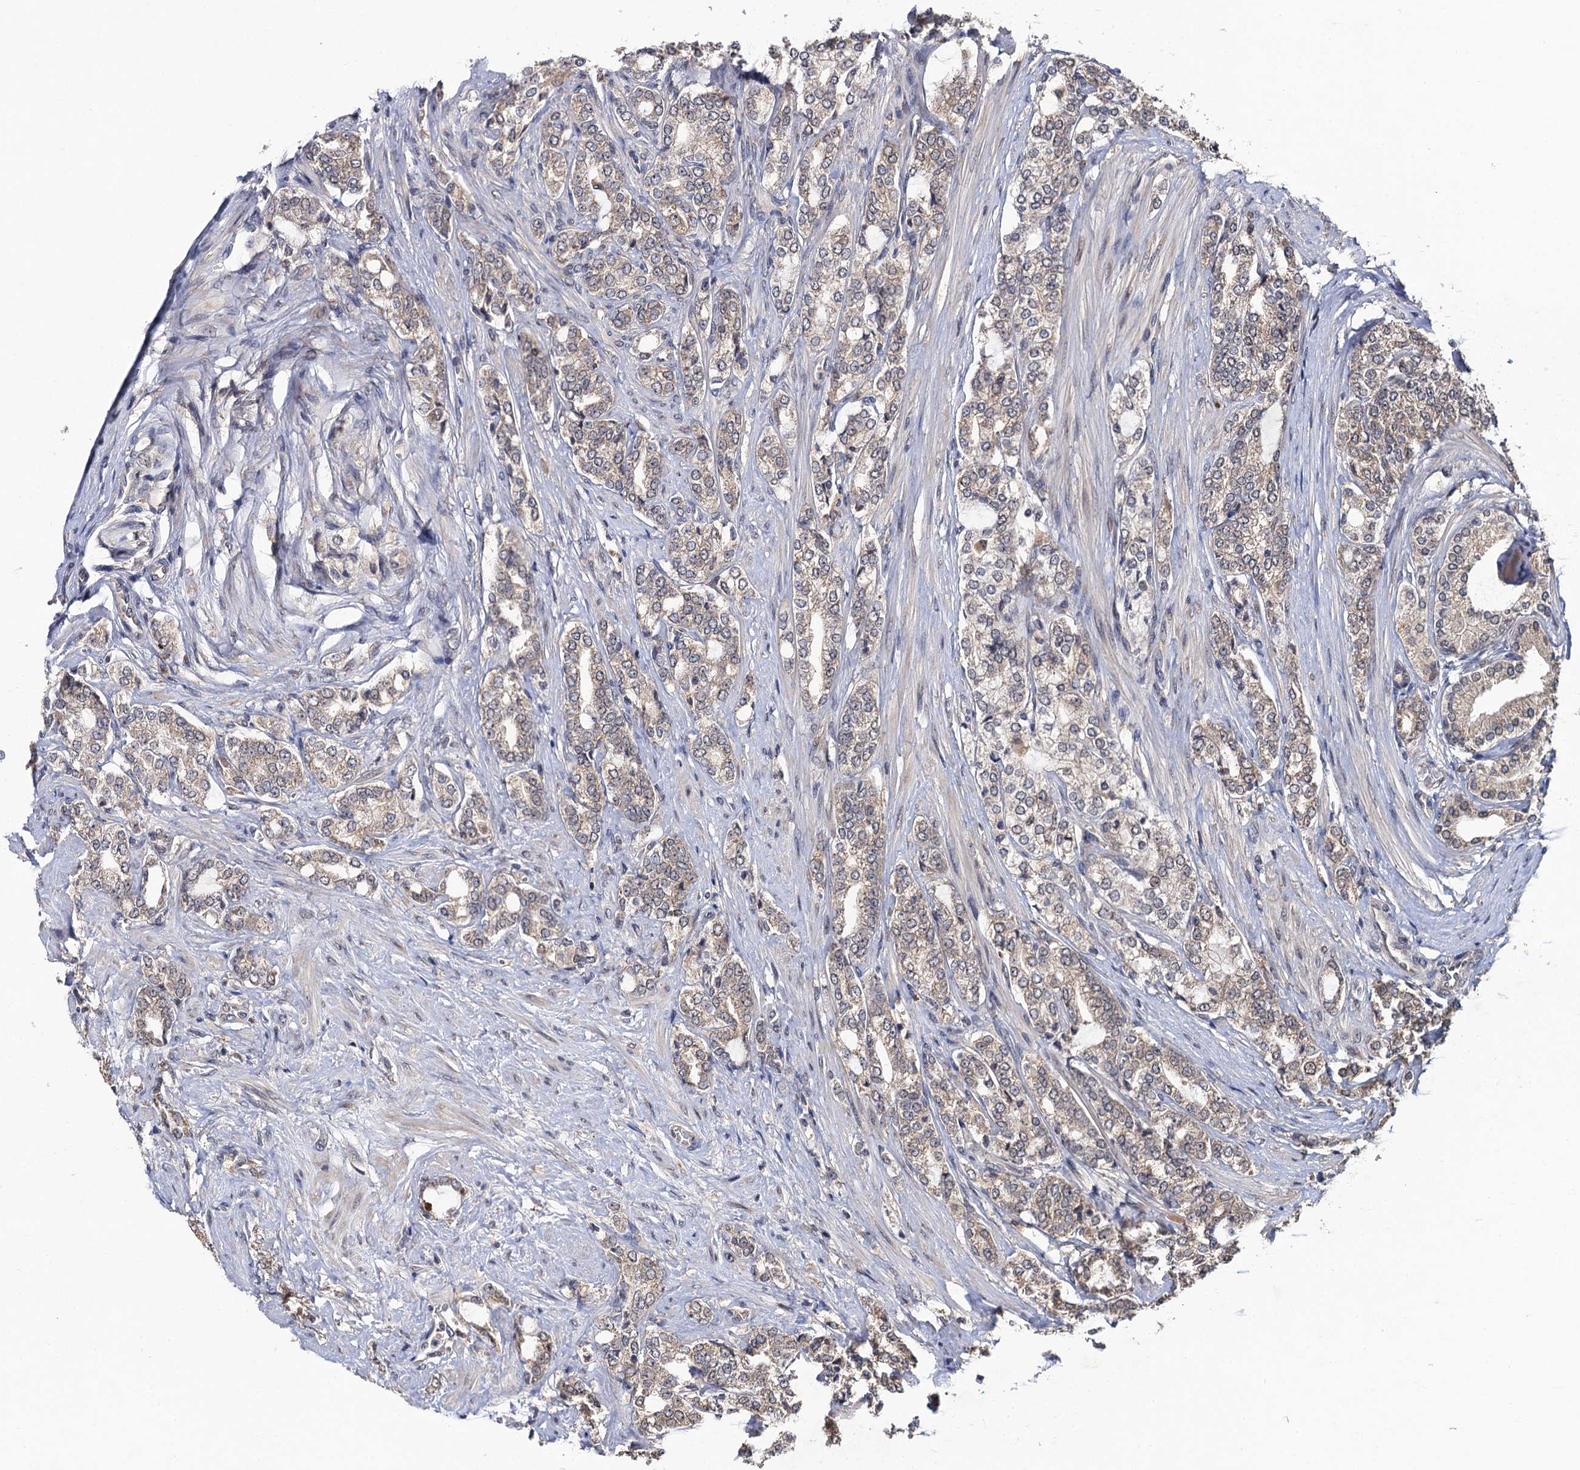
{"staining": {"intensity": "weak", "quantity": "25%-75%", "location": "cytoplasmic/membranous"}, "tissue": "prostate cancer", "cell_type": "Tumor cells", "image_type": "cancer", "snomed": [{"axis": "morphology", "description": "Adenocarcinoma, High grade"}, {"axis": "topography", "description": "Prostate"}], "caption": "About 25%-75% of tumor cells in high-grade adenocarcinoma (prostate) exhibit weak cytoplasmic/membranous protein positivity as visualized by brown immunohistochemical staining.", "gene": "LRRC63", "patient": {"sex": "male", "age": 64}}